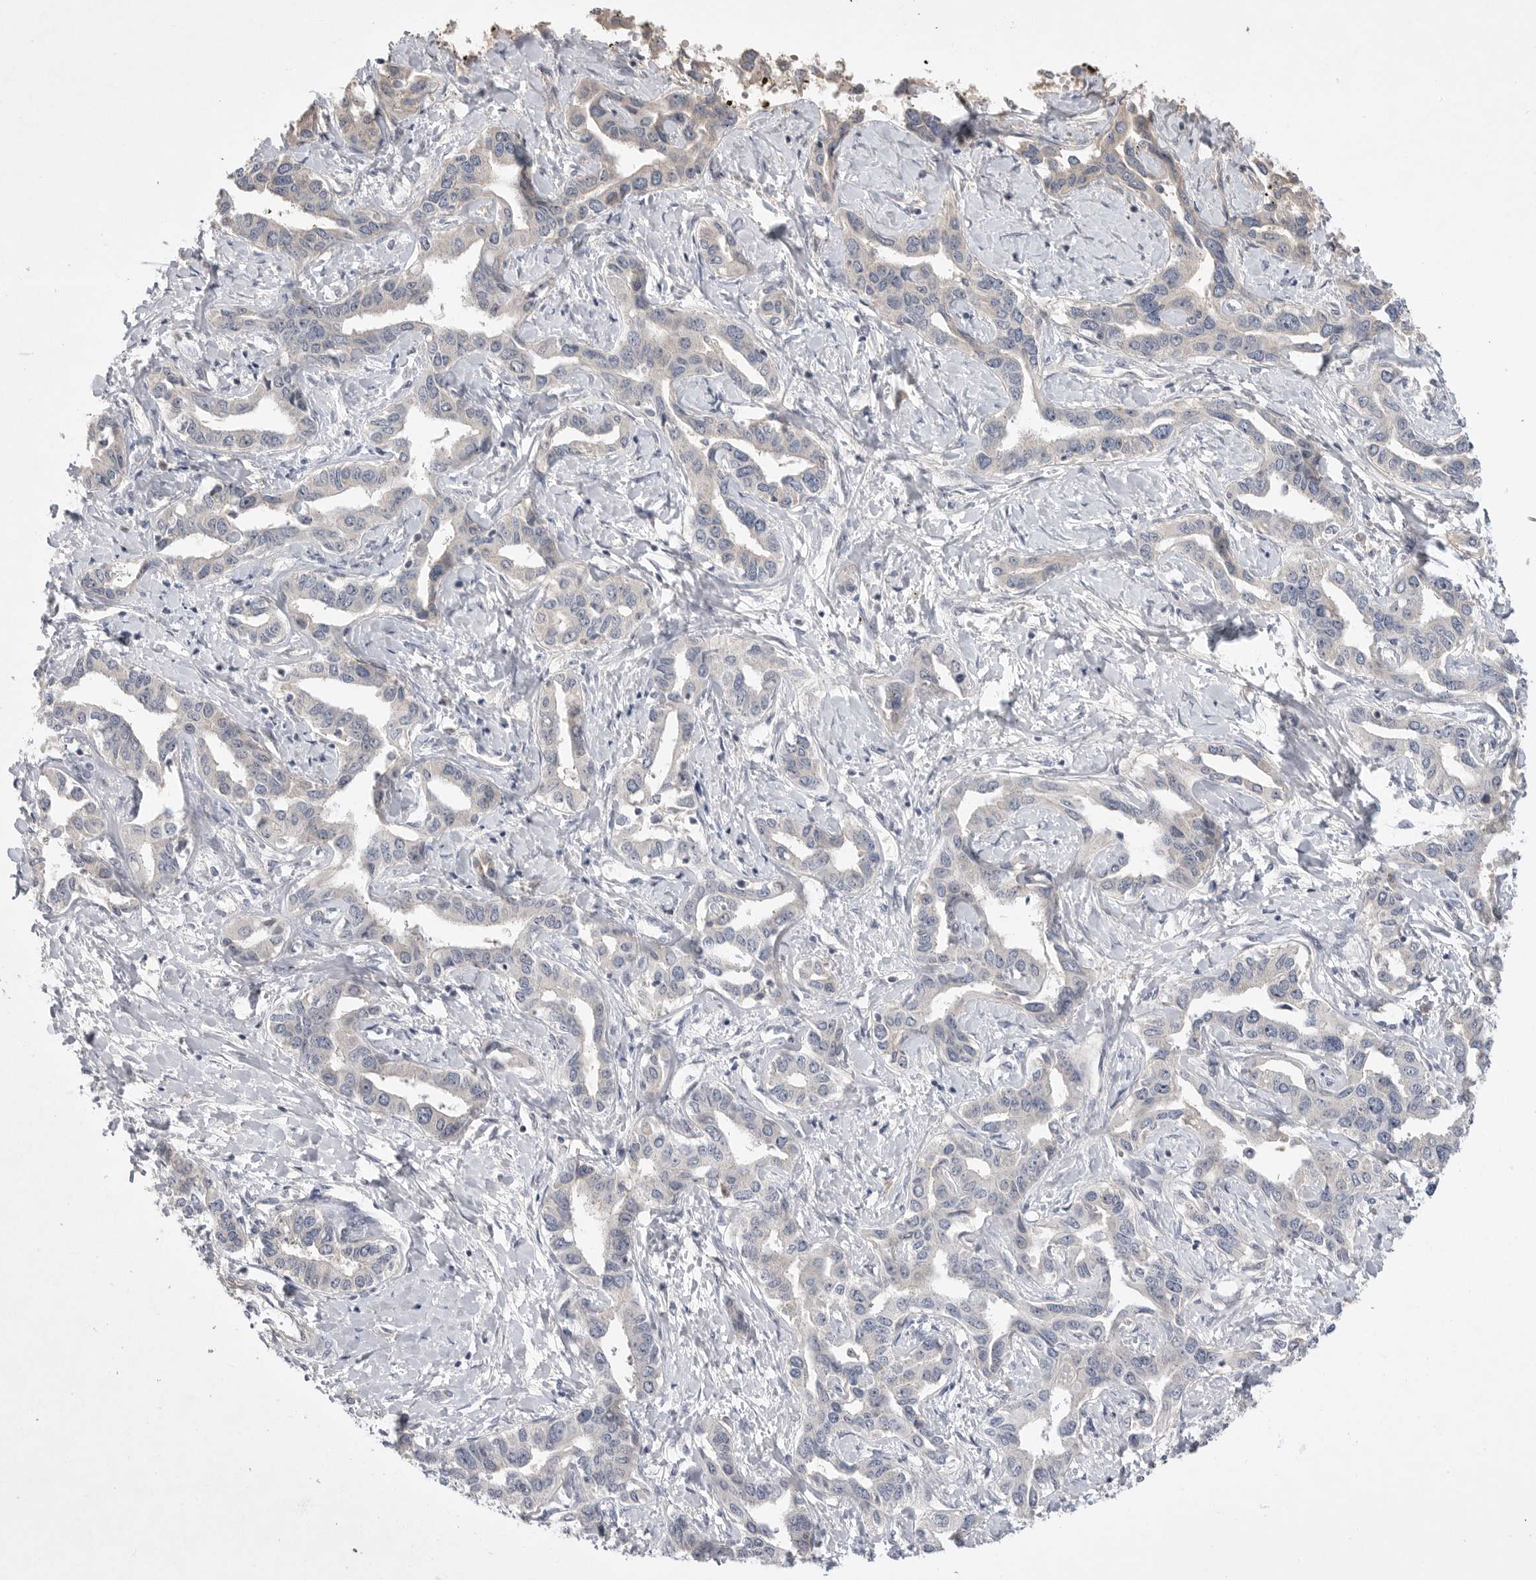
{"staining": {"intensity": "negative", "quantity": "none", "location": "none"}, "tissue": "liver cancer", "cell_type": "Tumor cells", "image_type": "cancer", "snomed": [{"axis": "morphology", "description": "Cholangiocarcinoma"}, {"axis": "topography", "description": "Liver"}], "caption": "This is a histopathology image of IHC staining of liver cholangiocarcinoma, which shows no expression in tumor cells.", "gene": "ITGAD", "patient": {"sex": "male", "age": 59}}